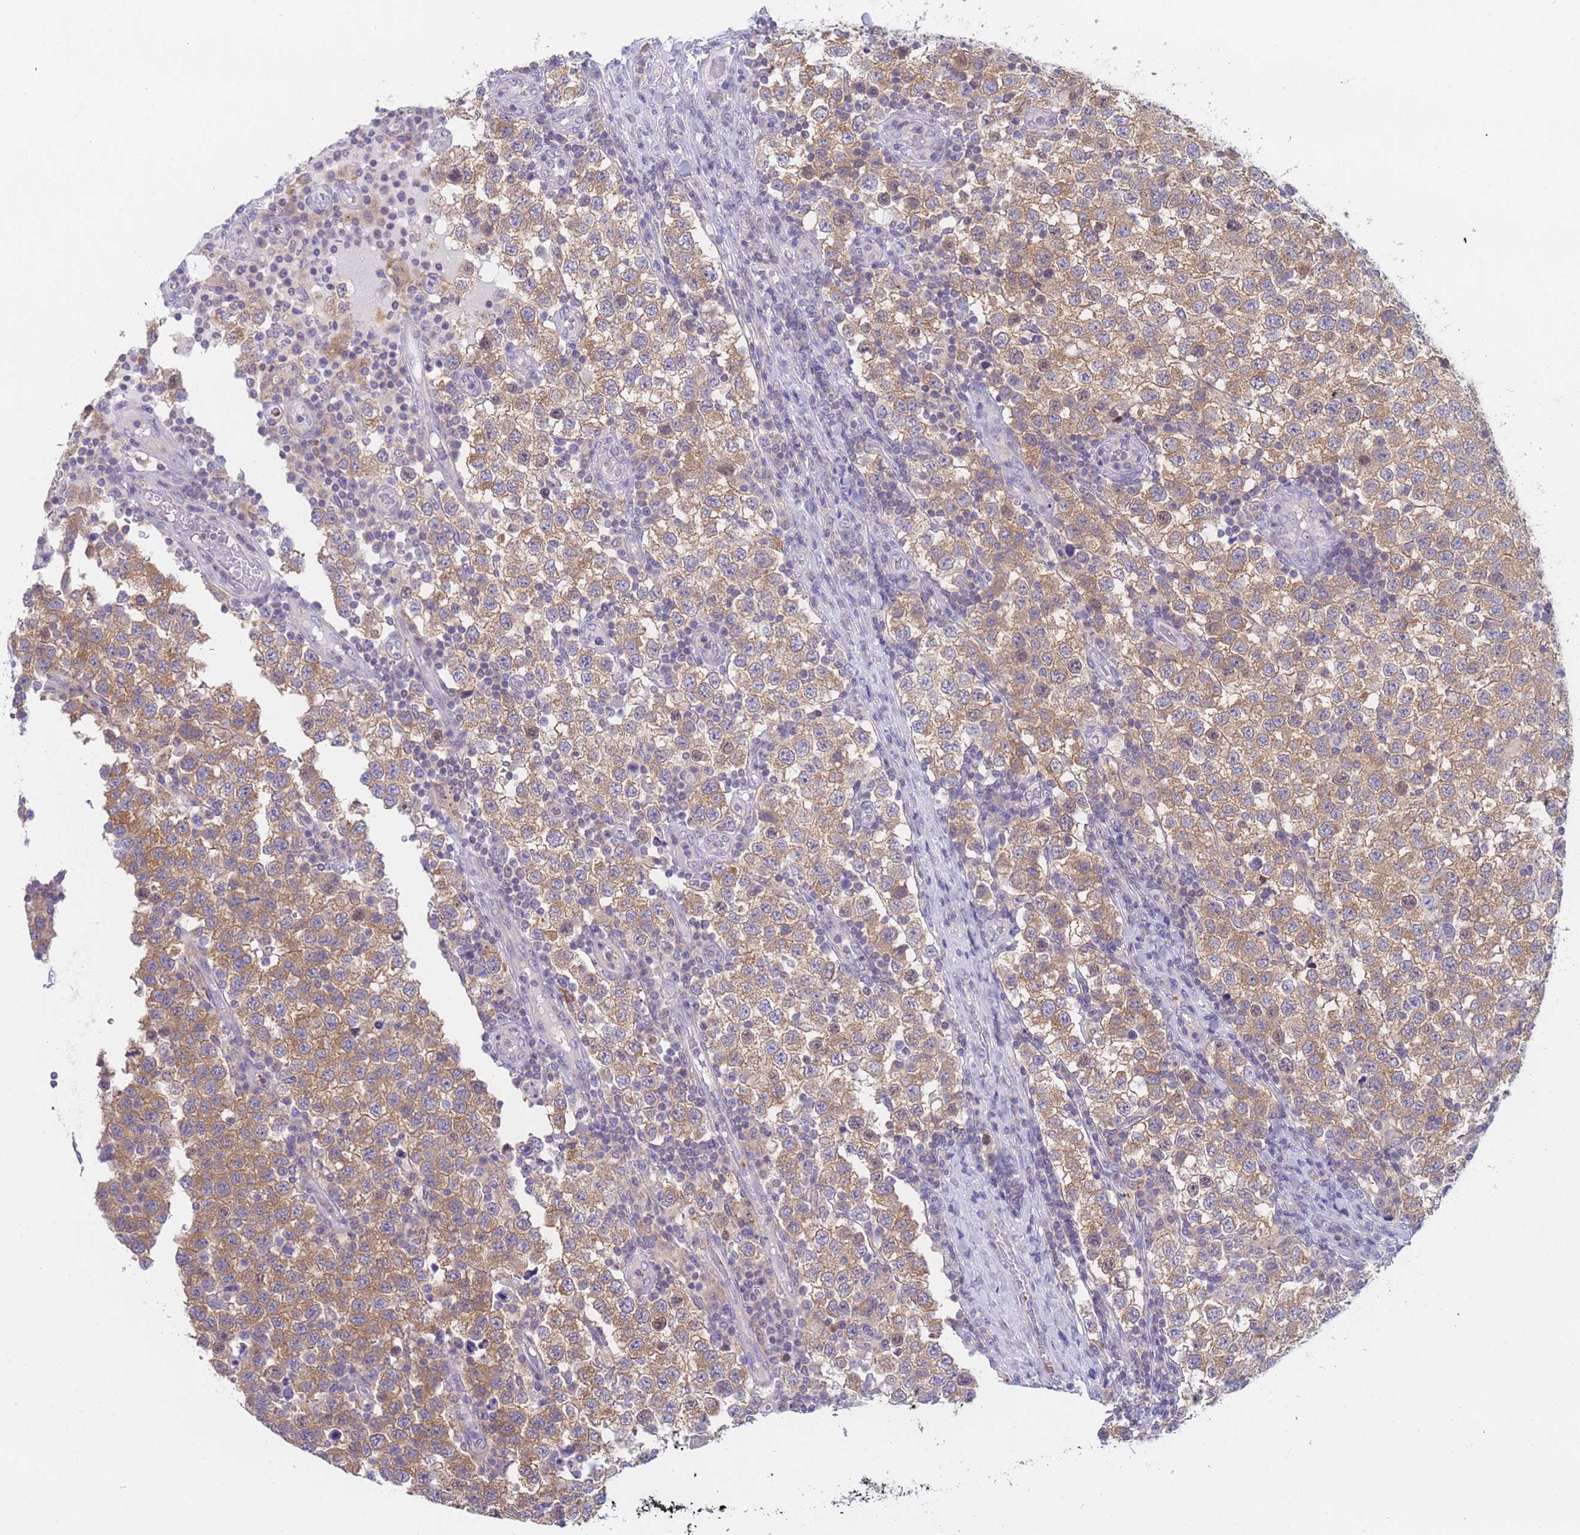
{"staining": {"intensity": "moderate", "quantity": ">75%", "location": "cytoplasmic/membranous"}, "tissue": "testis cancer", "cell_type": "Tumor cells", "image_type": "cancer", "snomed": [{"axis": "morphology", "description": "Seminoma, NOS"}, {"axis": "topography", "description": "Testis"}], "caption": "A brown stain highlights moderate cytoplasmic/membranous expression of a protein in testis cancer (seminoma) tumor cells.", "gene": "CAPN7", "patient": {"sex": "male", "age": 34}}